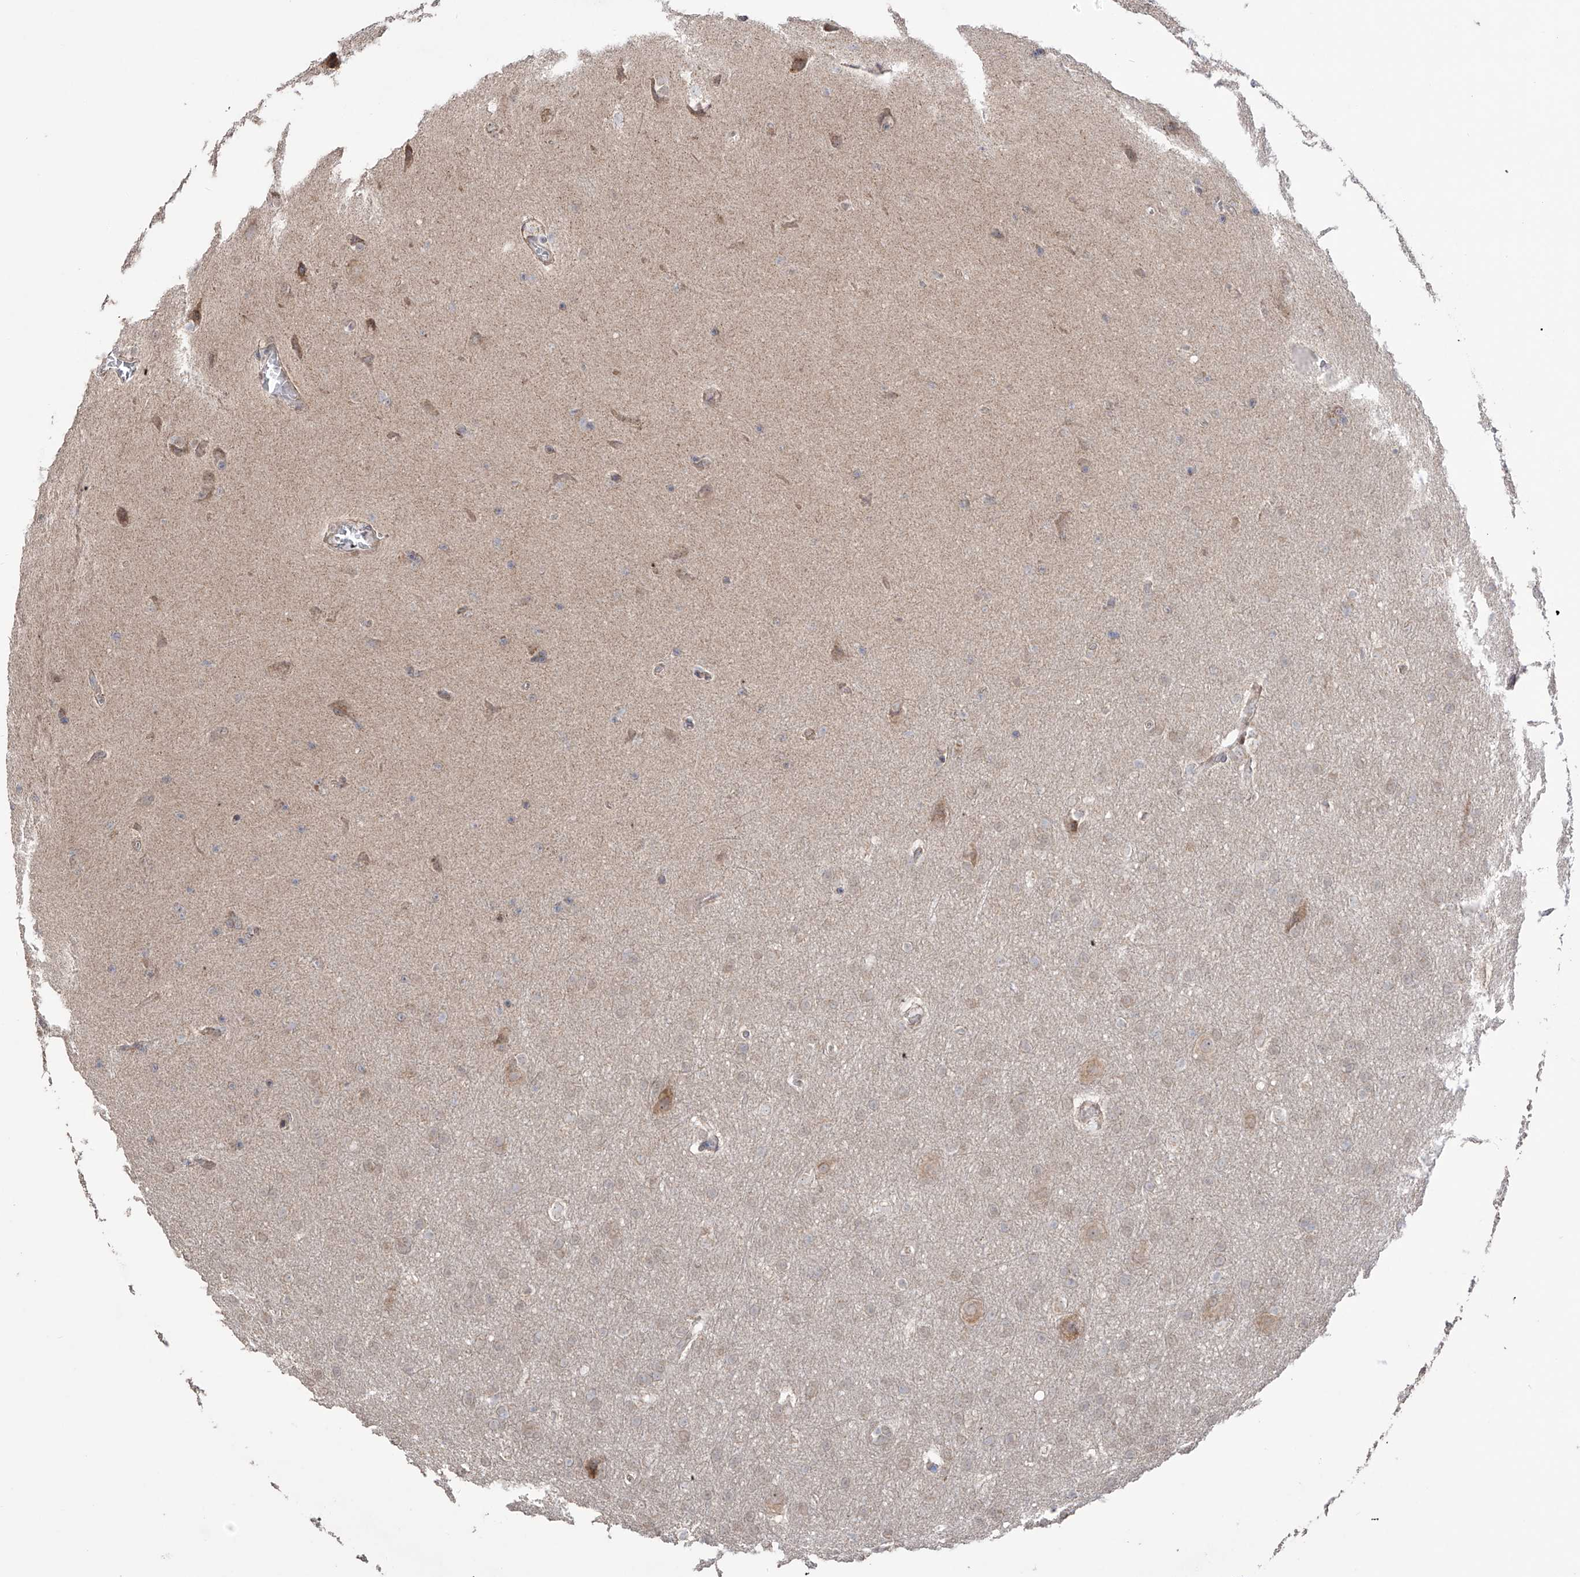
{"staining": {"intensity": "weak", "quantity": "25%-75%", "location": "cytoplasmic/membranous"}, "tissue": "glioma", "cell_type": "Tumor cells", "image_type": "cancer", "snomed": [{"axis": "morphology", "description": "Glioma, malignant, Low grade"}, {"axis": "topography", "description": "Brain"}], "caption": "Protein staining of glioma tissue exhibits weak cytoplasmic/membranous staining in about 25%-75% of tumor cells. (Brightfield microscopy of DAB IHC at high magnification).", "gene": "YKT6", "patient": {"sex": "female", "age": 37}}